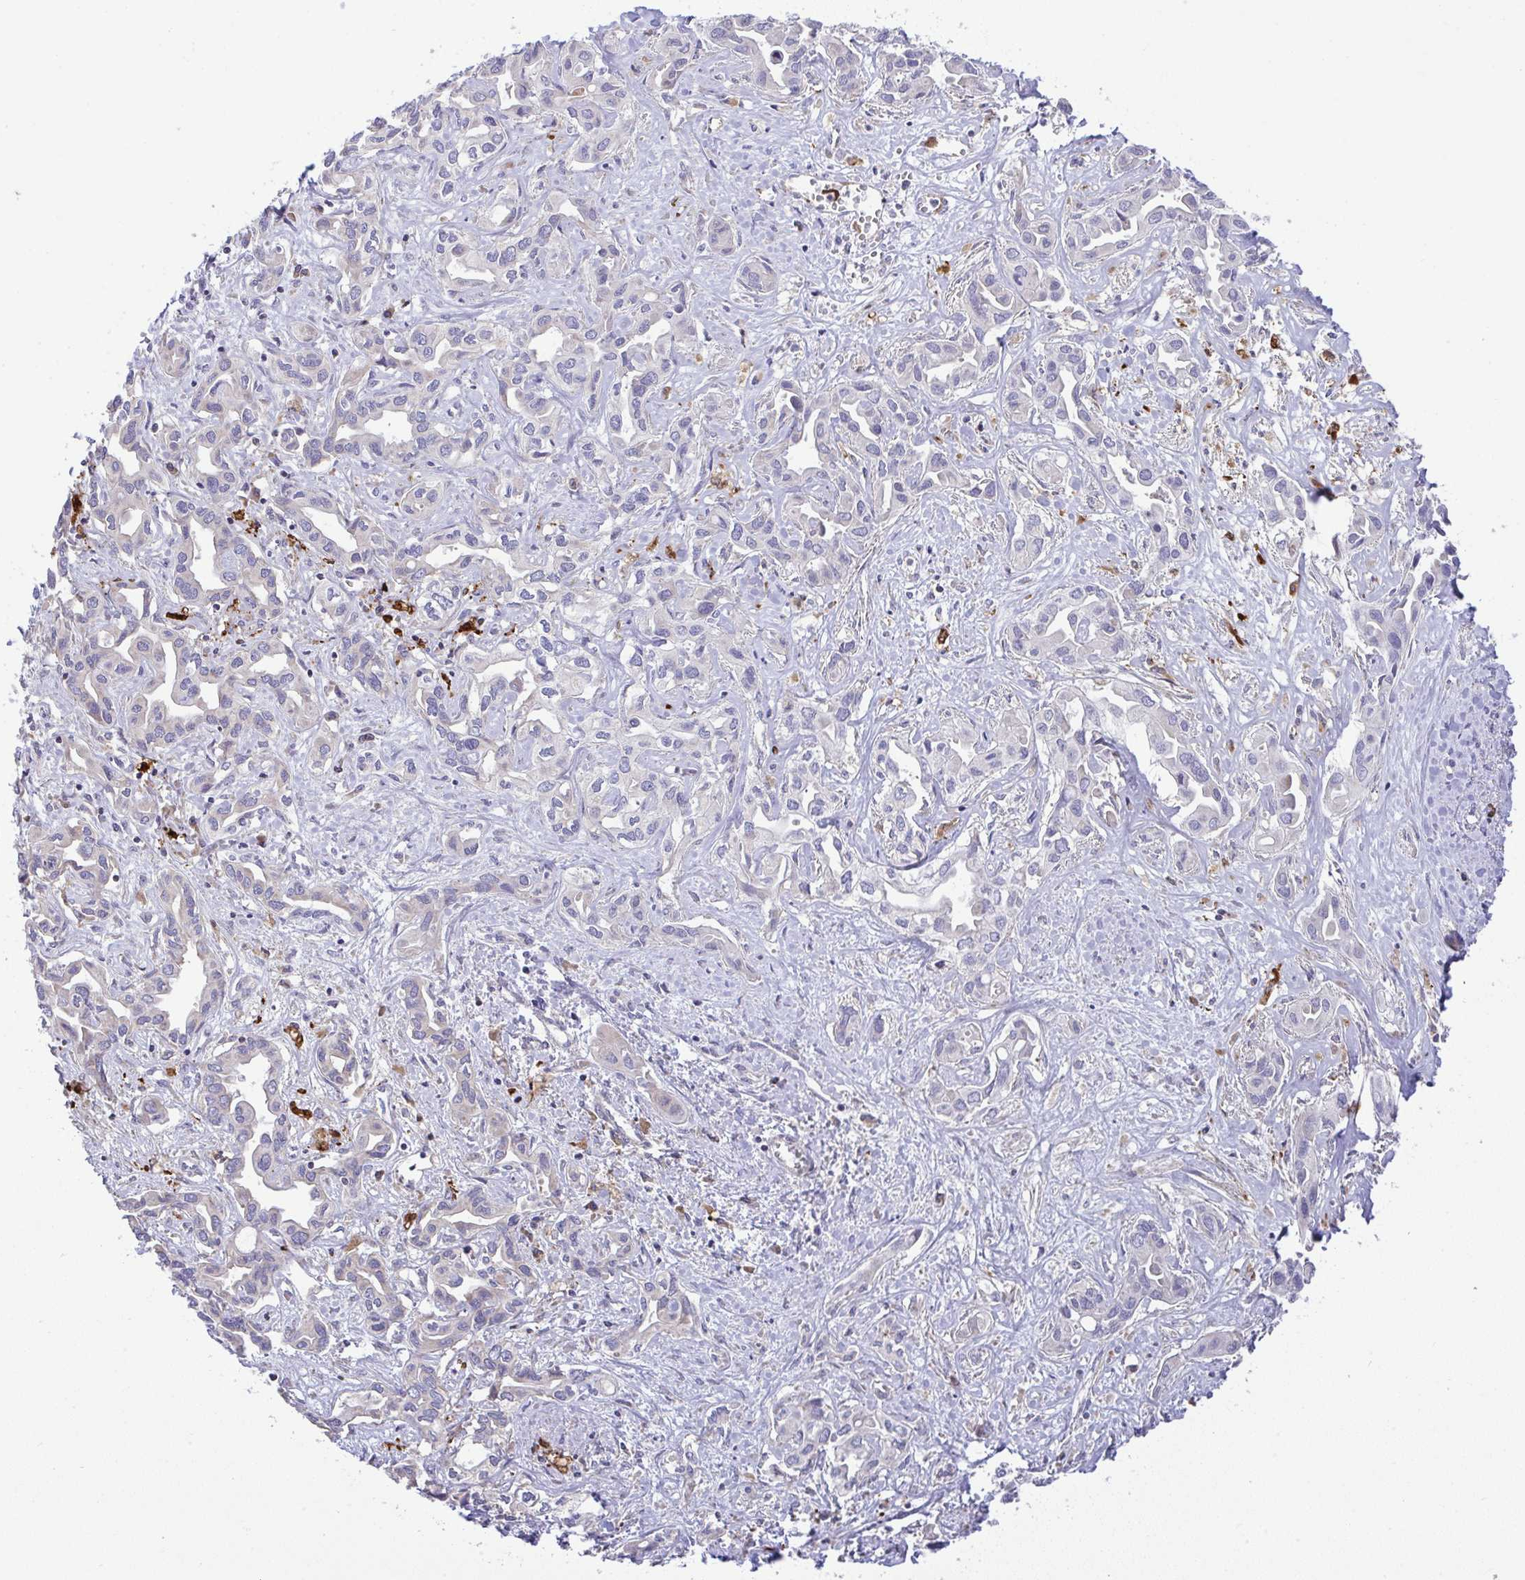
{"staining": {"intensity": "negative", "quantity": "none", "location": "none"}, "tissue": "liver cancer", "cell_type": "Tumor cells", "image_type": "cancer", "snomed": [{"axis": "morphology", "description": "Cholangiocarcinoma"}, {"axis": "topography", "description": "Liver"}], "caption": "Human liver cancer stained for a protein using immunohistochemistry (IHC) shows no expression in tumor cells.", "gene": "GRID2", "patient": {"sex": "female", "age": 64}}